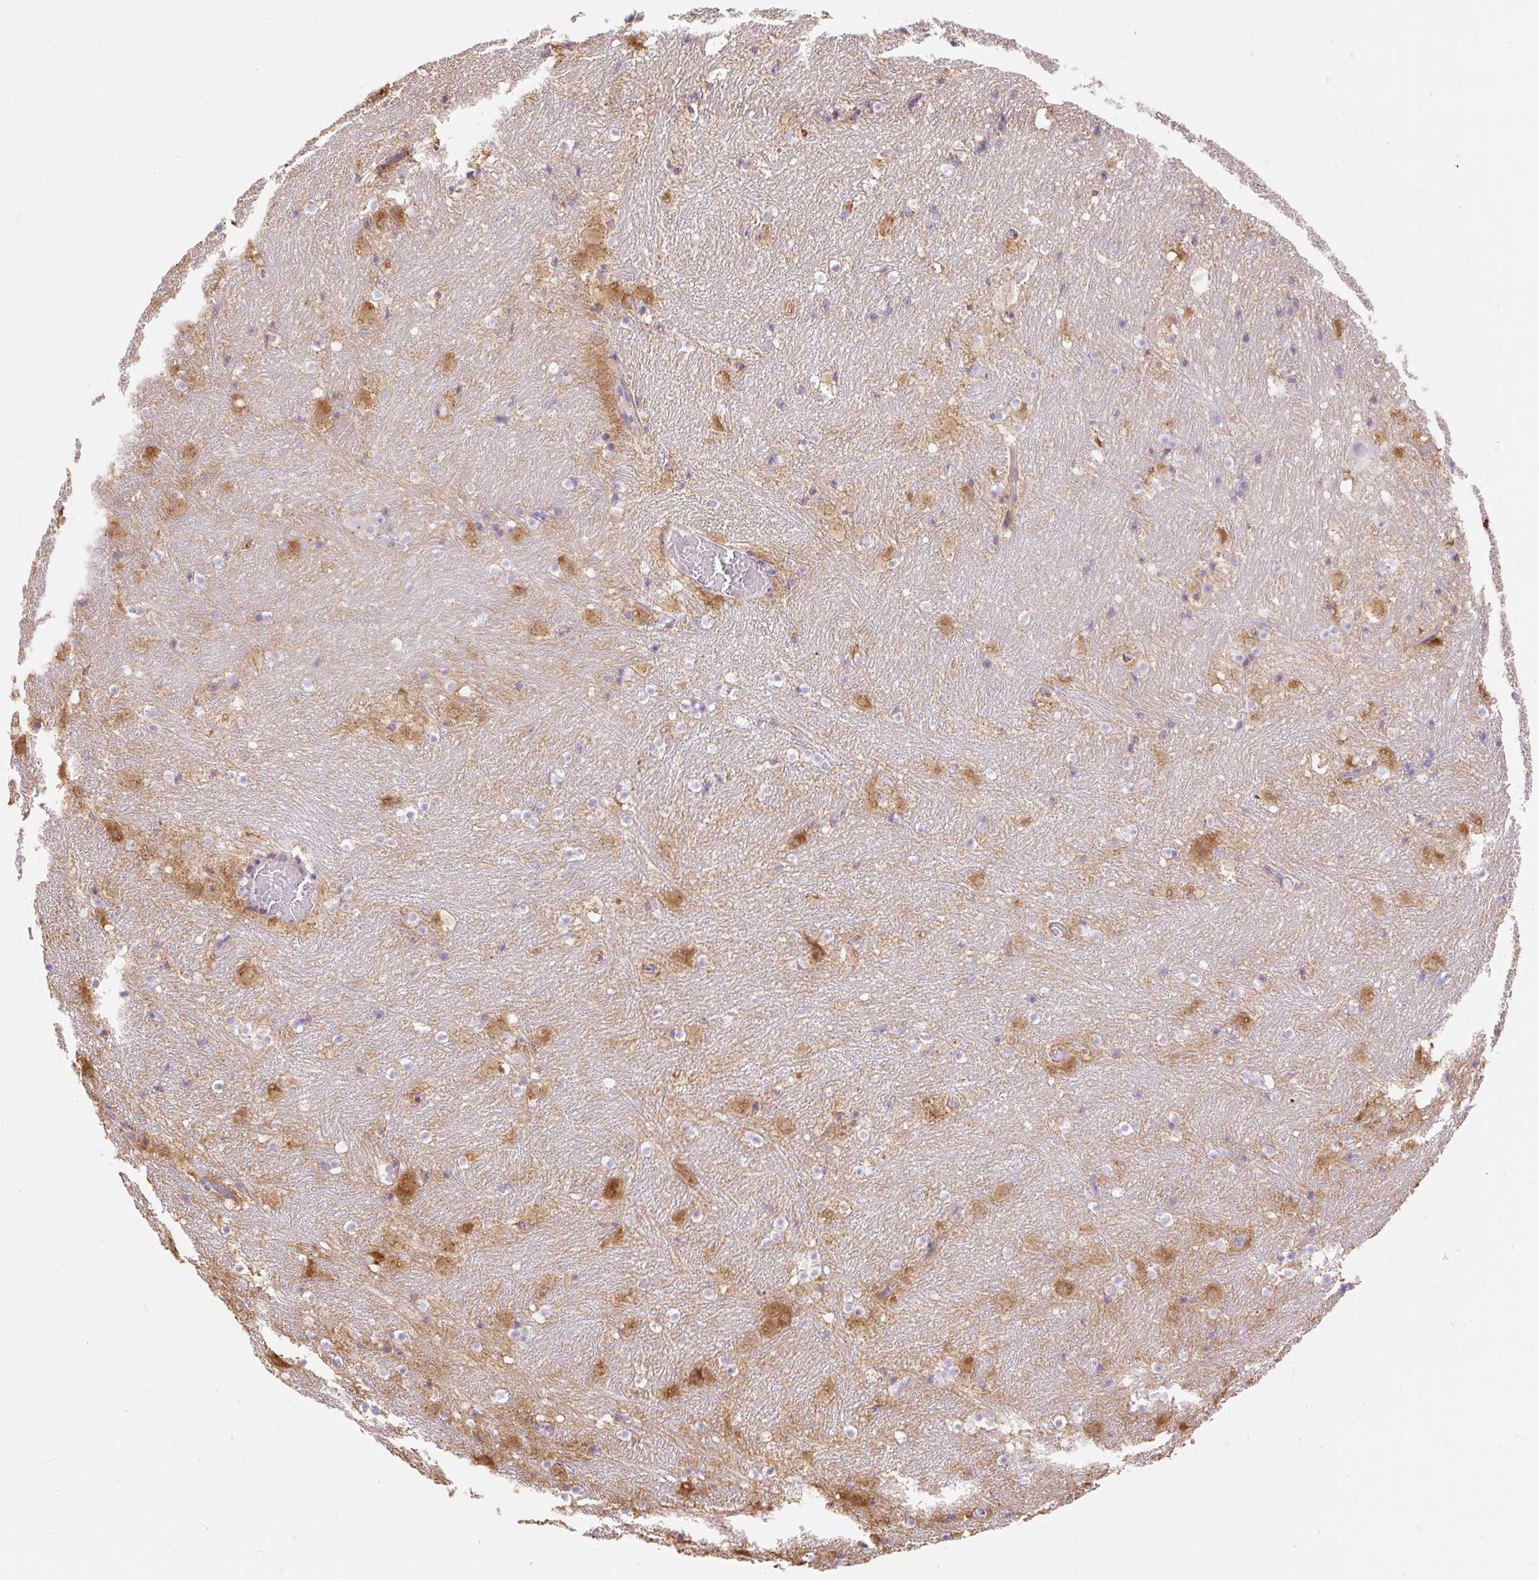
{"staining": {"intensity": "moderate", "quantity": "<25%", "location": "cytoplasmic/membranous,nuclear"}, "tissue": "caudate", "cell_type": "Glial cells", "image_type": "normal", "snomed": [{"axis": "morphology", "description": "Normal tissue, NOS"}, {"axis": "topography", "description": "Lateral ventricle wall"}], "caption": "Moderate cytoplasmic/membranous,nuclear positivity is present in approximately <25% of glial cells in benign caudate.", "gene": "DHX35", "patient": {"sex": "male", "age": 37}}